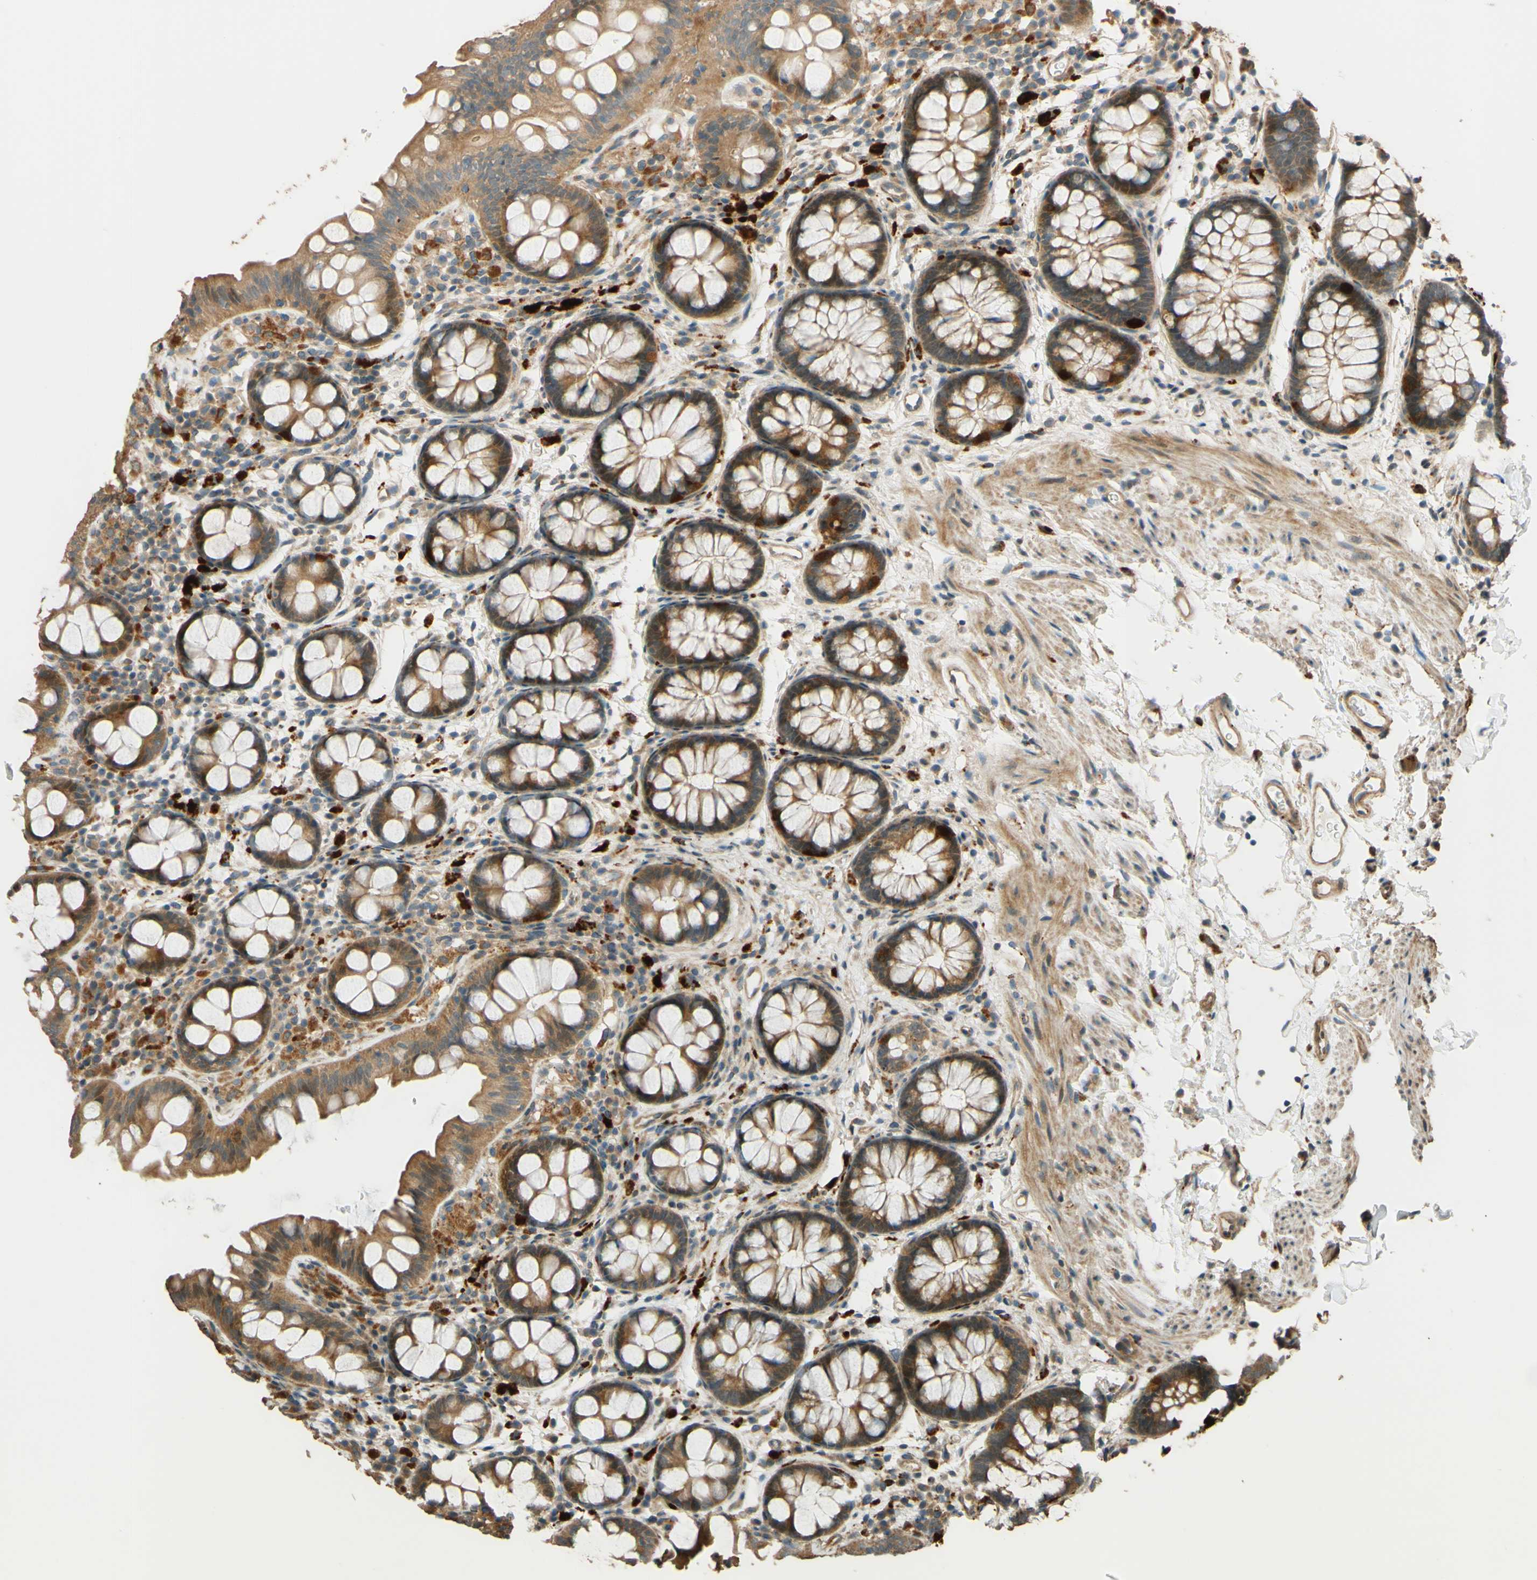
{"staining": {"intensity": "moderate", "quantity": ">75%", "location": "cytoplasmic/membranous"}, "tissue": "colon", "cell_type": "Endothelial cells", "image_type": "normal", "snomed": [{"axis": "morphology", "description": "Normal tissue, NOS"}, {"axis": "topography", "description": "Colon"}], "caption": "This image demonstrates immunohistochemistry (IHC) staining of normal colon, with medium moderate cytoplasmic/membranous positivity in approximately >75% of endothelial cells.", "gene": "RNF19A", "patient": {"sex": "female", "age": 80}}